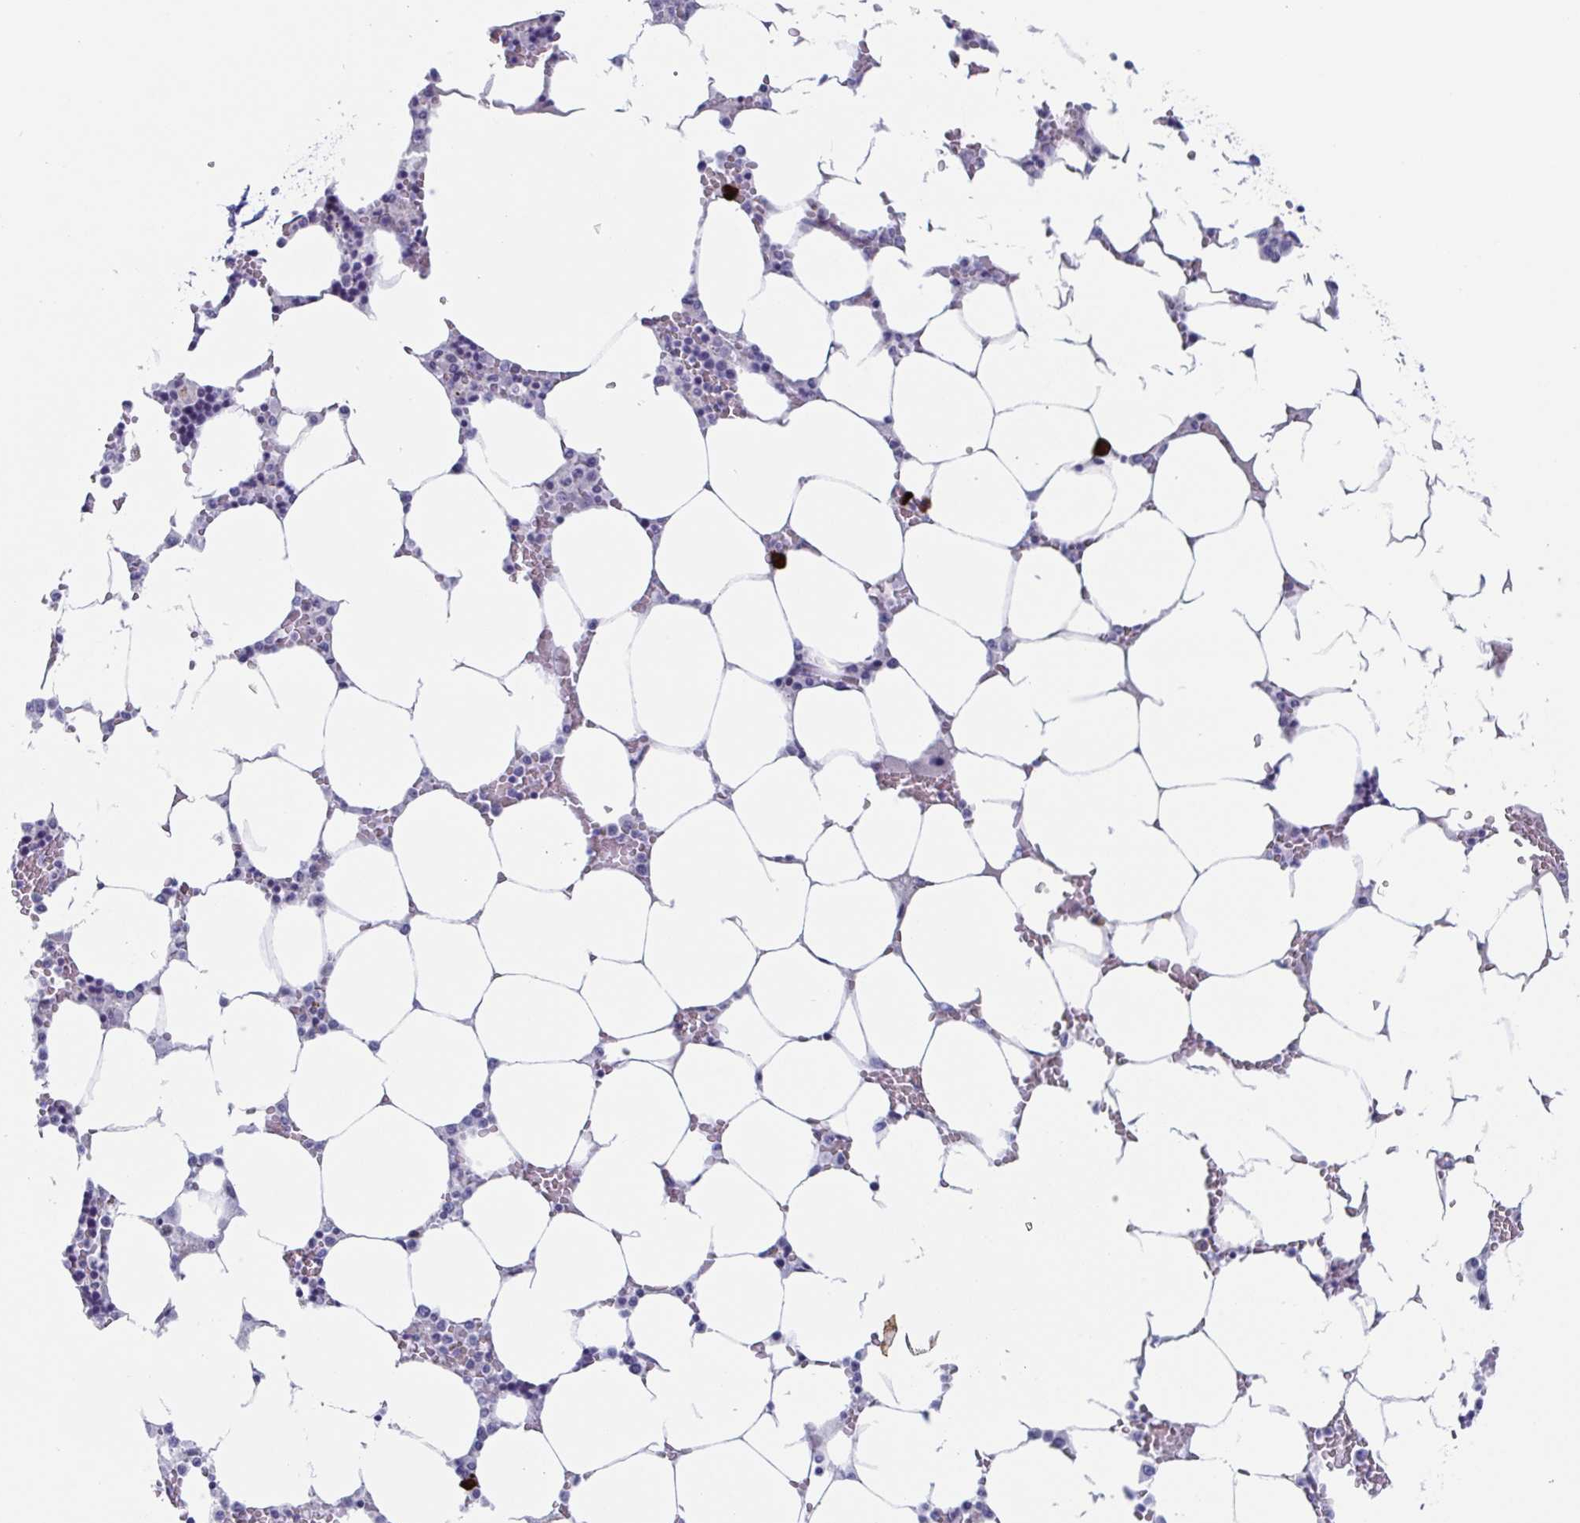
{"staining": {"intensity": "negative", "quantity": "none", "location": "none"}, "tissue": "bone marrow", "cell_type": "Hematopoietic cells", "image_type": "normal", "snomed": [{"axis": "morphology", "description": "Normal tissue, NOS"}, {"axis": "topography", "description": "Bone marrow"}], "caption": "This histopathology image is of benign bone marrow stained with immunohistochemistry to label a protein in brown with the nuclei are counter-stained blue. There is no positivity in hematopoietic cells.", "gene": "ZFP64", "patient": {"sex": "male", "age": 64}}